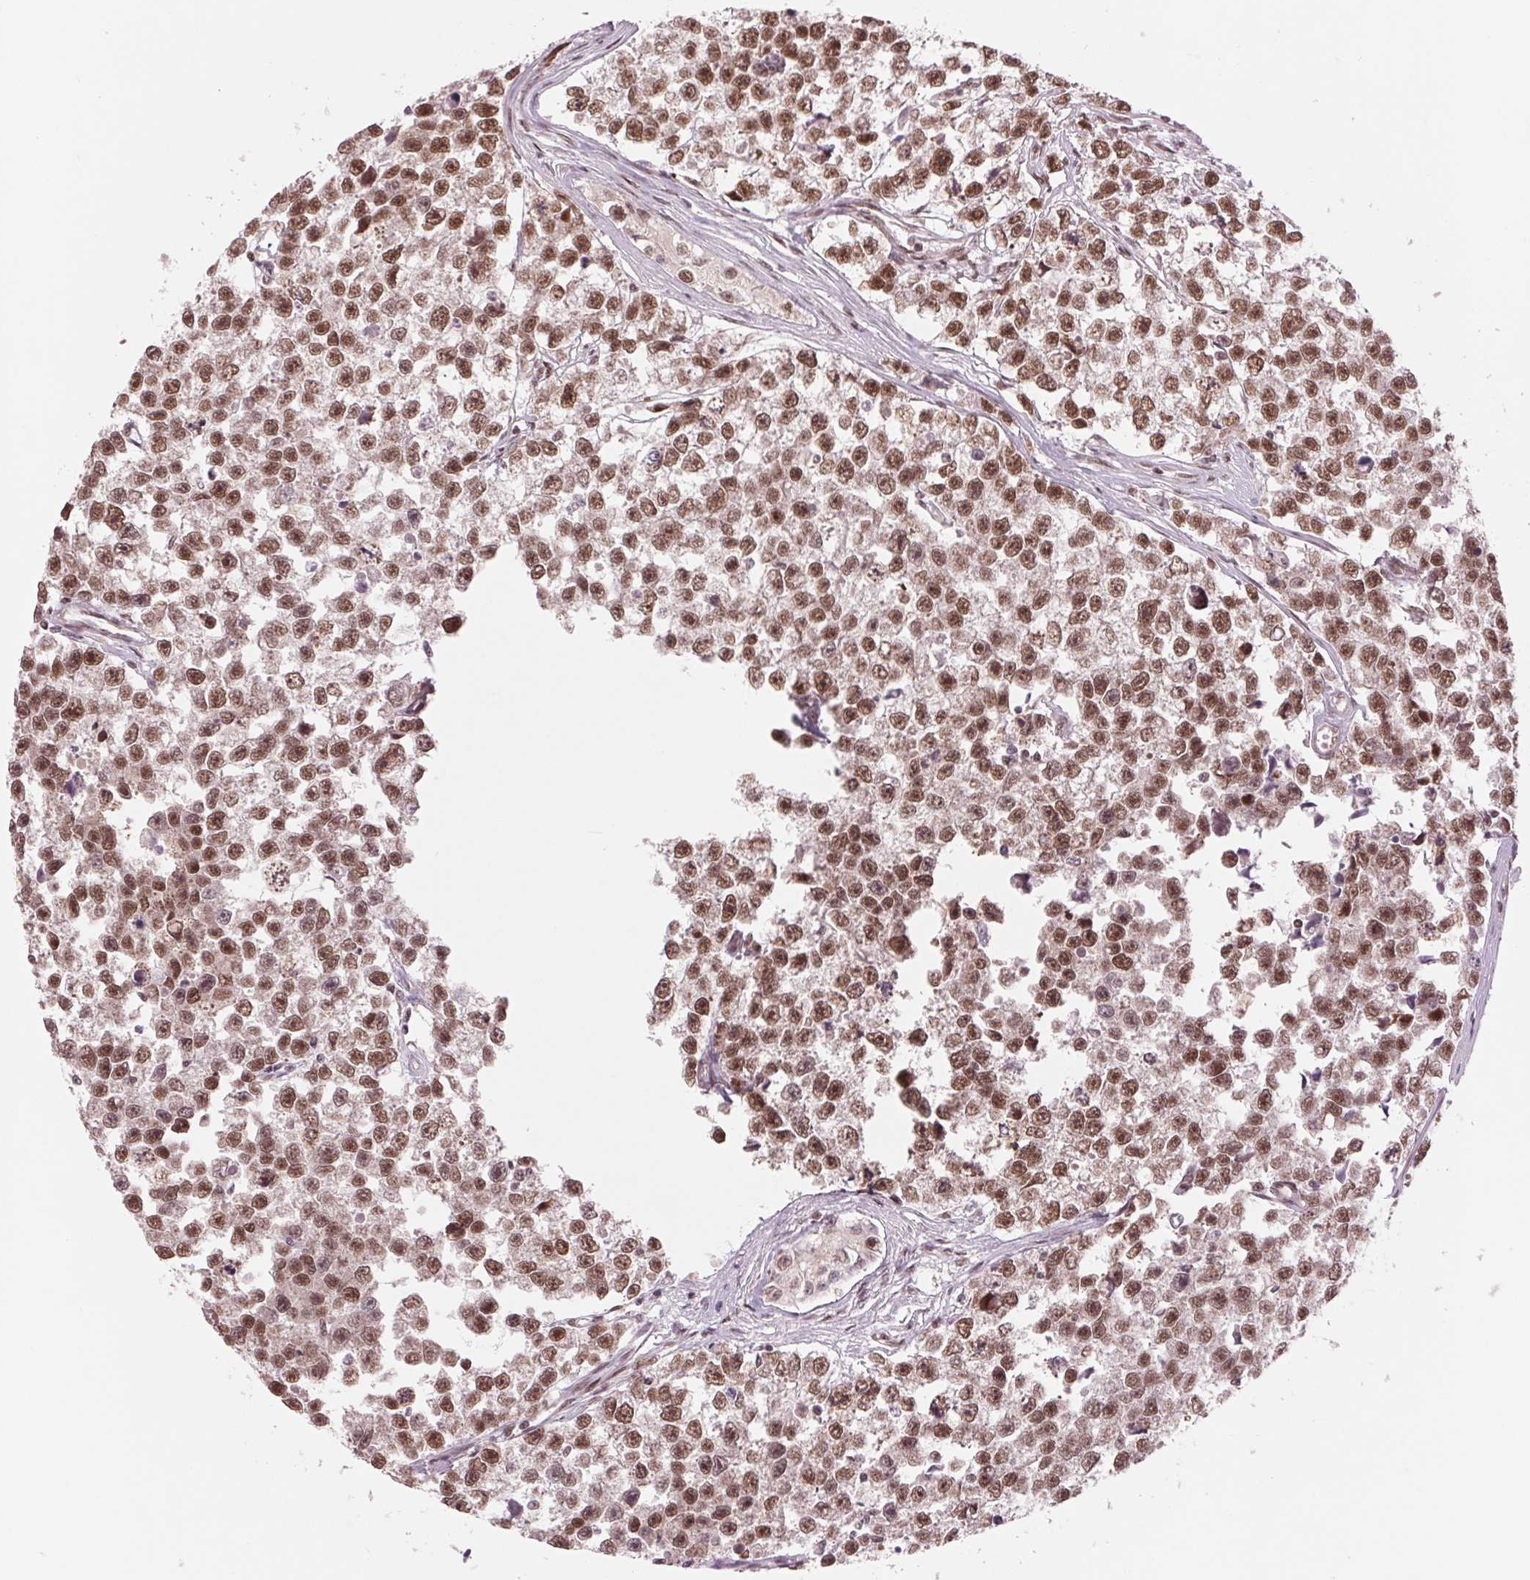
{"staining": {"intensity": "moderate", "quantity": ">75%", "location": "nuclear"}, "tissue": "testis cancer", "cell_type": "Tumor cells", "image_type": "cancer", "snomed": [{"axis": "morphology", "description": "Seminoma, NOS"}, {"axis": "topography", "description": "Testis"}], "caption": "Immunohistochemistry (IHC) (DAB (3,3'-diaminobenzidine)) staining of testis cancer (seminoma) displays moderate nuclear protein positivity in approximately >75% of tumor cells.", "gene": "TTLL9", "patient": {"sex": "male", "age": 26}}